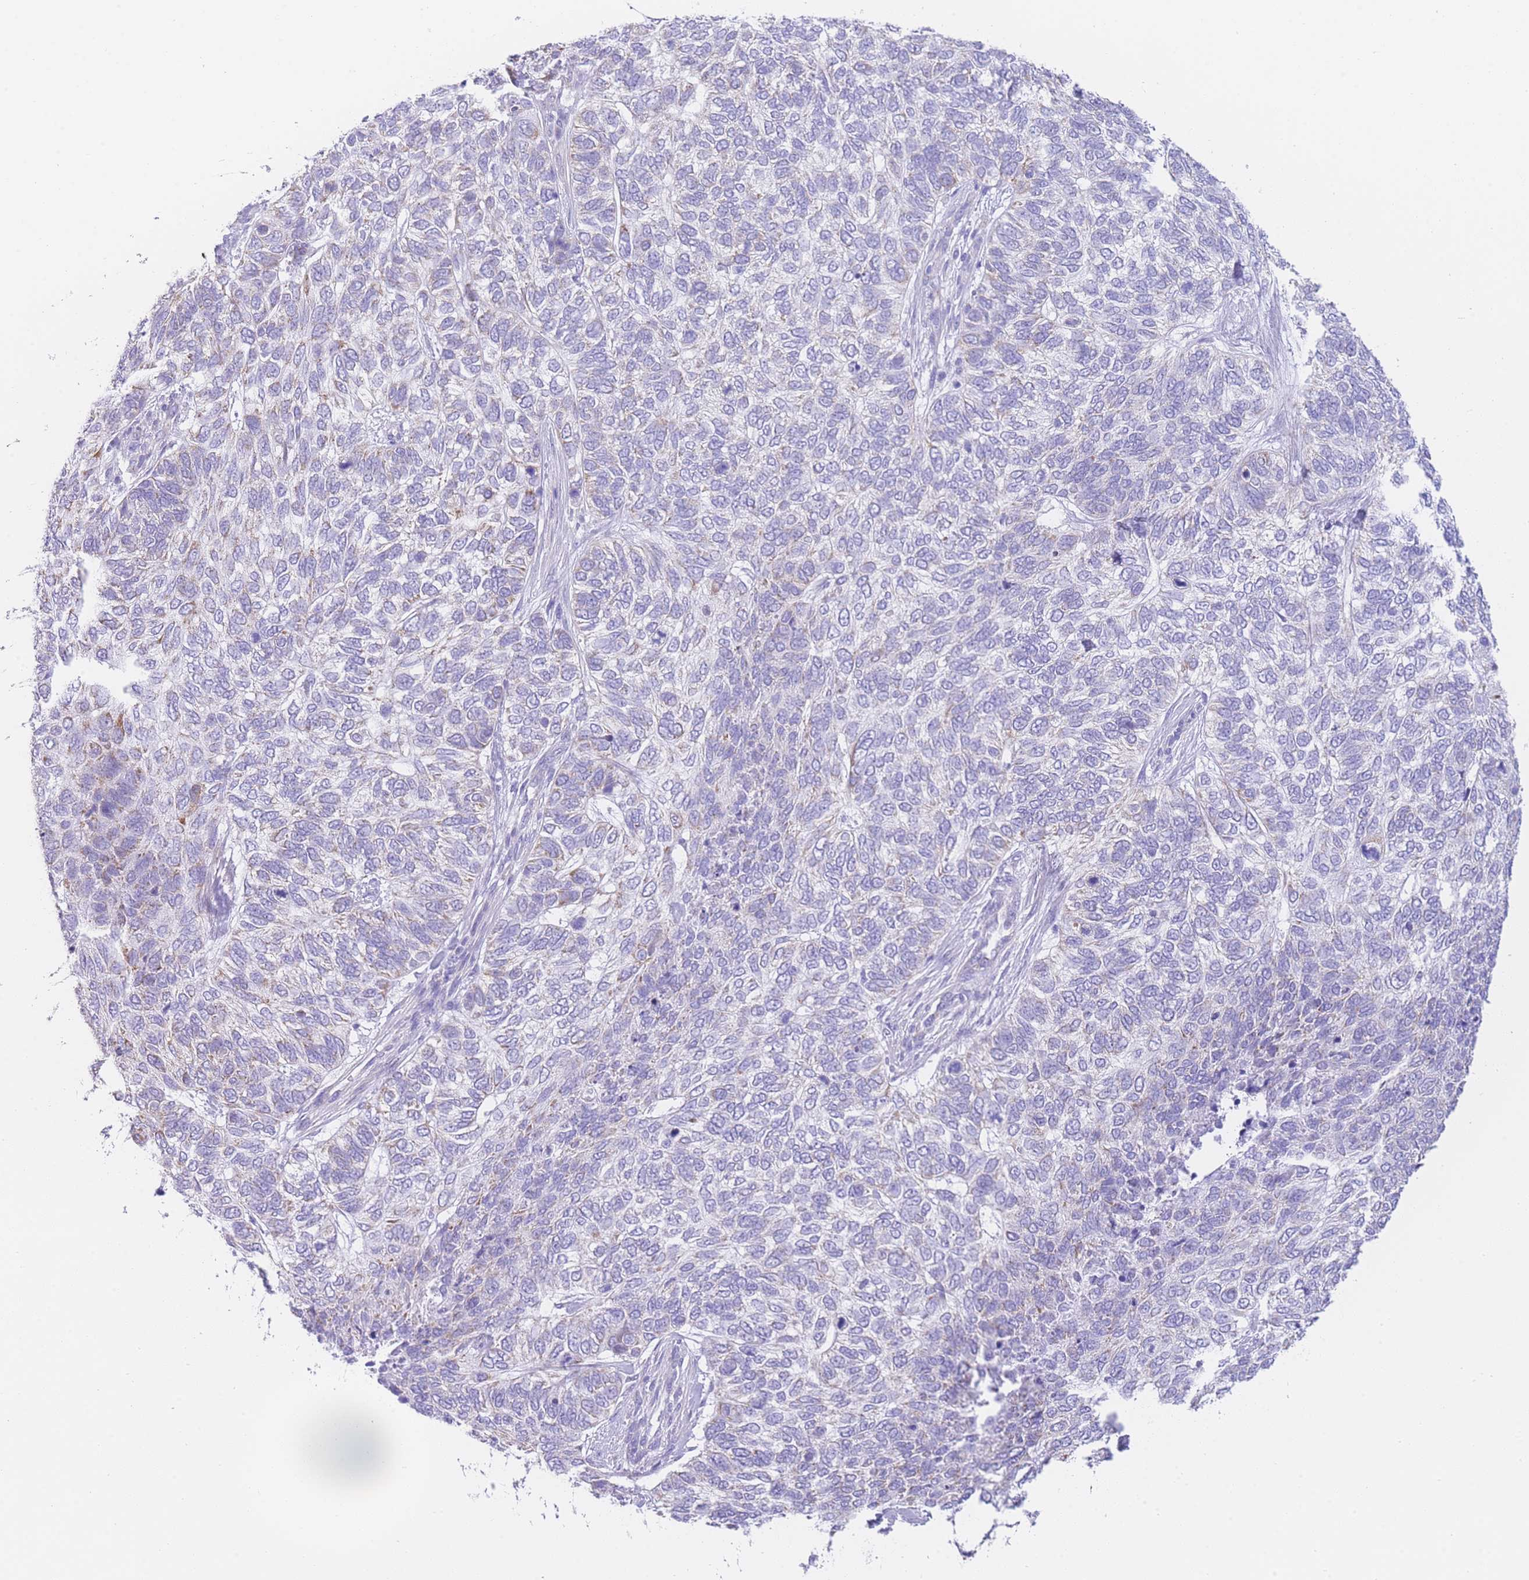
{"staining": {"intensity": "negative", "quantity": "none", "location": "none"}, "tissue": "skin cancer", "cell_type": "Tumor cells", "image_type": "cancer", "snomed": [{"axis": "morphology", "description": "Basal cell carcinoma"}, {"axis": "topography", "description": "Skin"}], "caption": "There is no significant staining in tumor cells of skin cancer.", "gene": "ACSM4", "patient": {"sex": "female", "age": 65}}